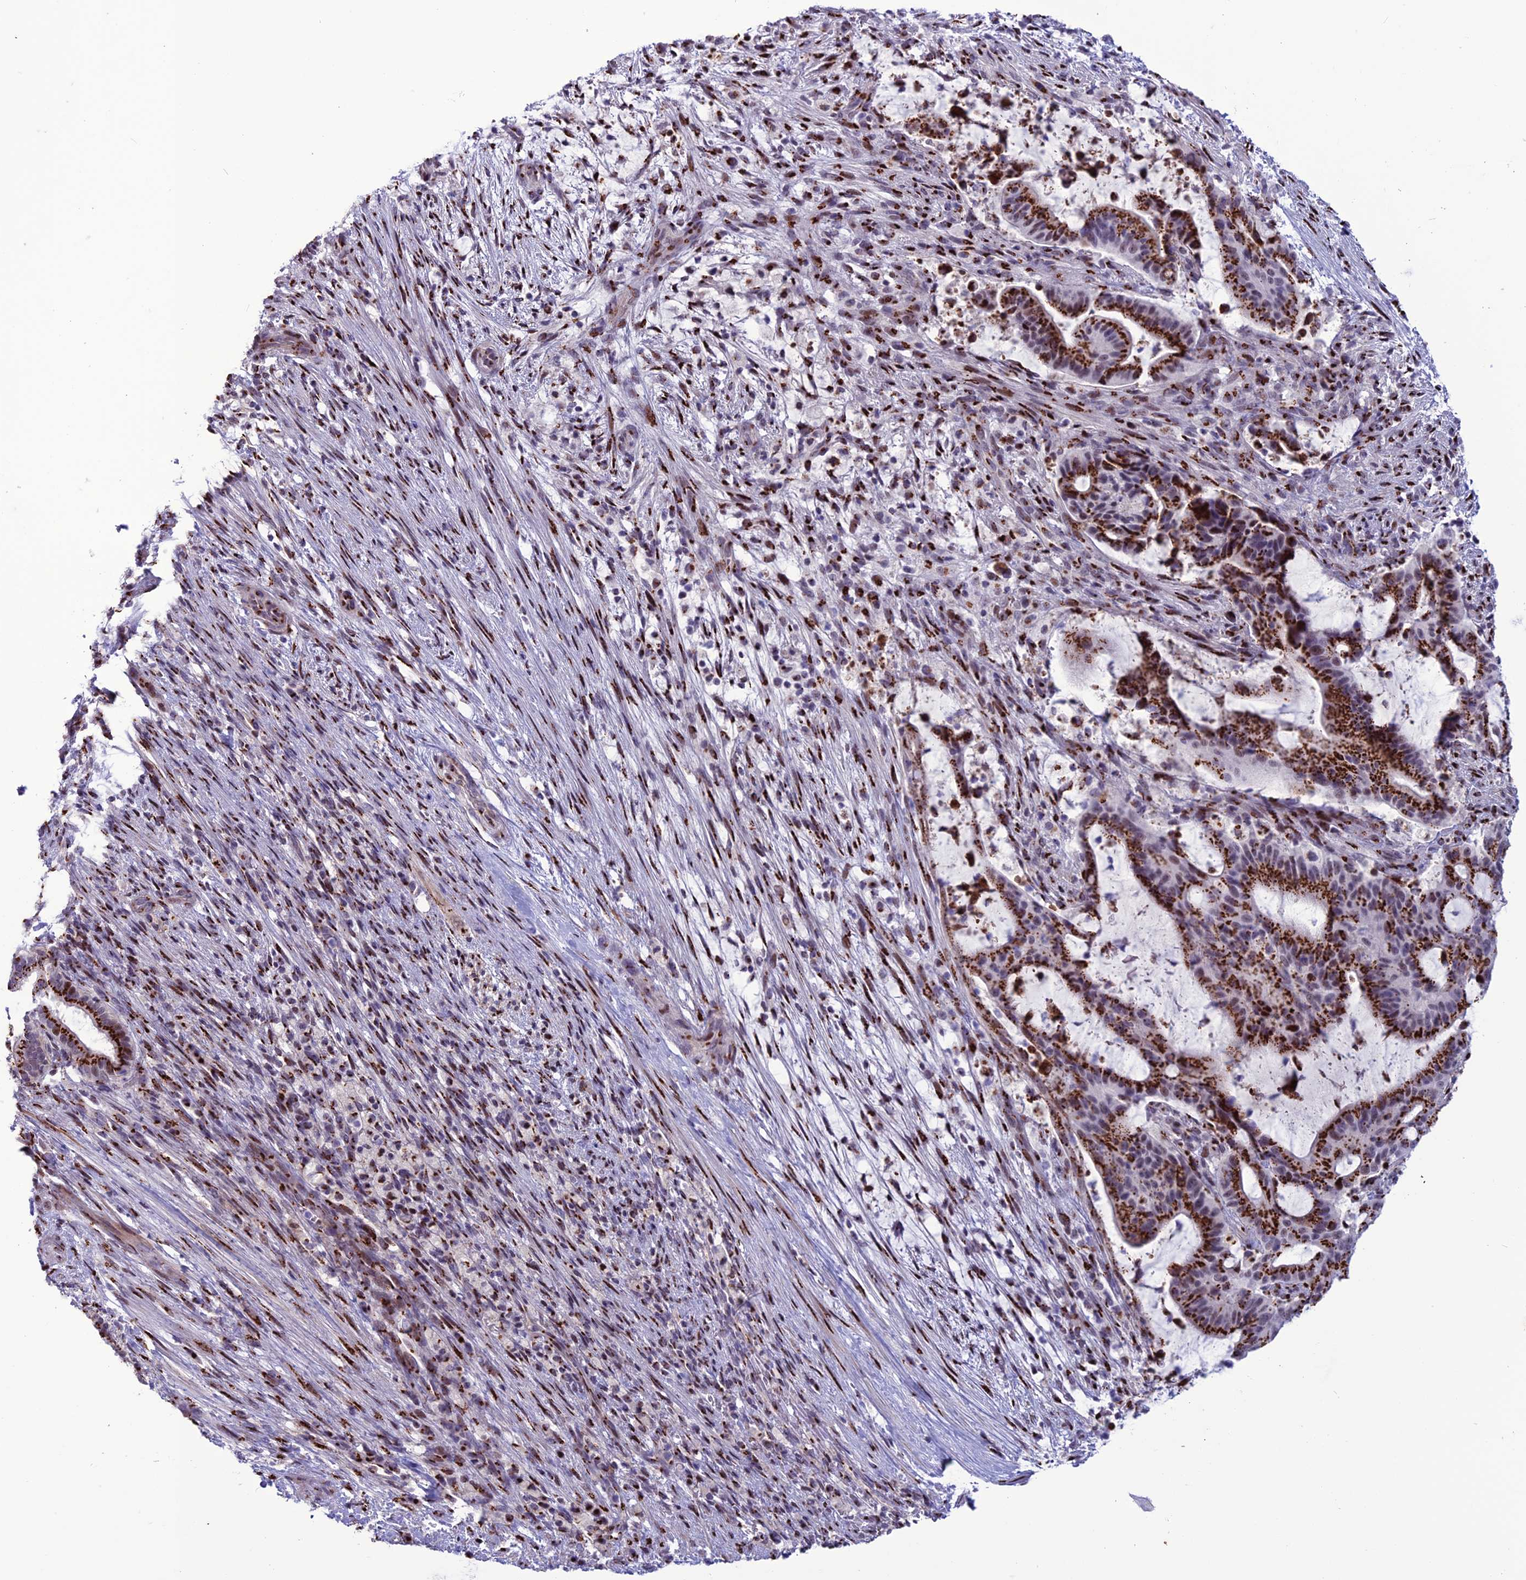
{"staining": {"intensity": "strong", "quantity": ">75%", "location": "cytoplasmic/membranous"}, "tissue": "liver cancer", "cell_type": "Tumor cells", "image_type": "cancer", "snomed": [{"axis": "morphology", "description": "Normal tissue, NOS"}, {"axis": "morphology", "description": "Cholangiocarcinoma"}, {"axis": "topography", "description": "Liver"}, {"axis": "topography", "description": "Peripheral nerve tissue"}], "caption": "Liver cholangiocarcinoma was stained to show a protein in brown. There is high levels of strong cytoplasmic/membranous positivity in about >75% of tumor cells.", "gene": "PLEKHA4", "patient": {"sex": "female", "age": 73}}